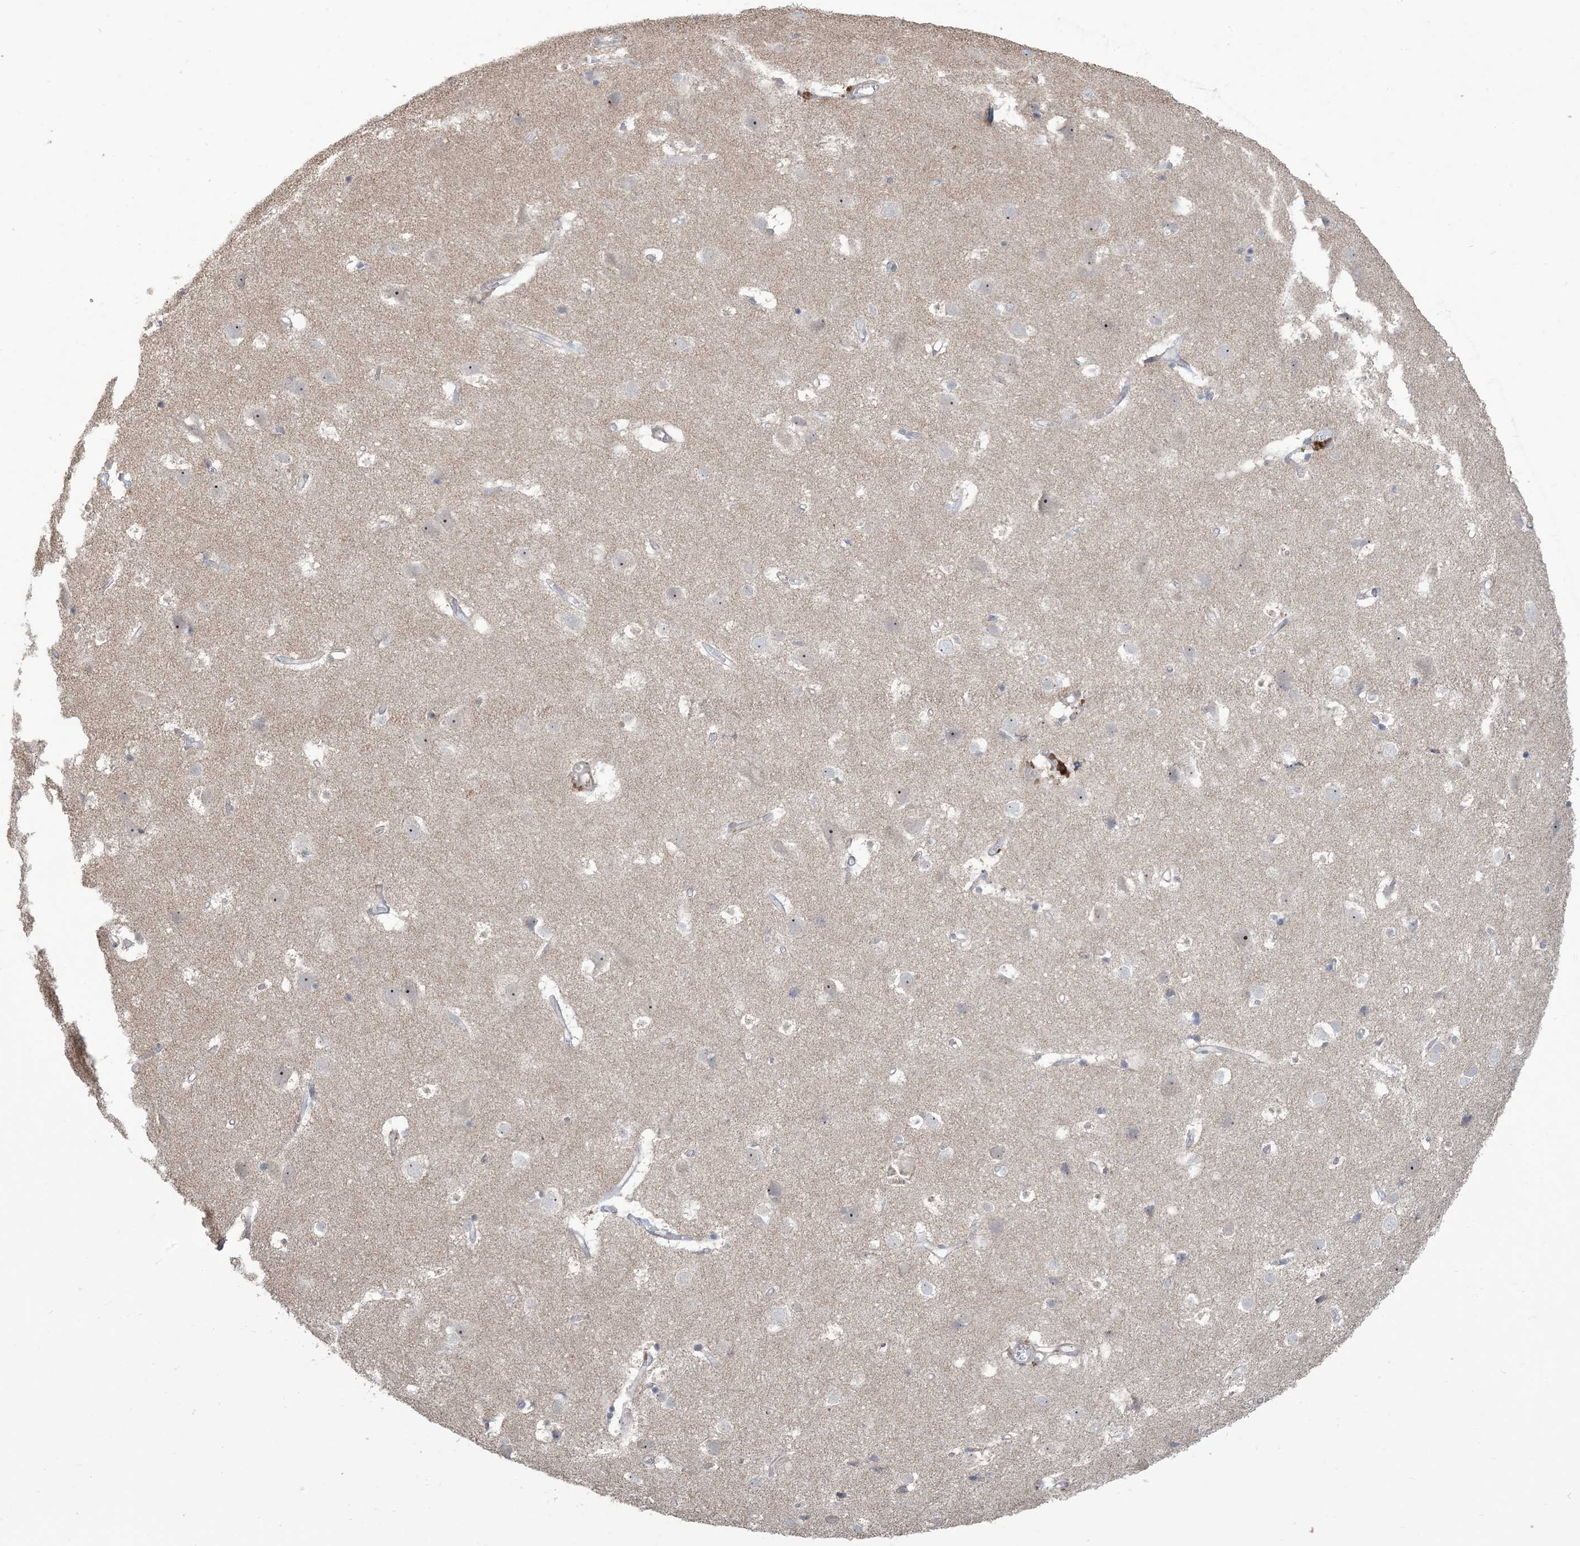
{"staining": {"intensity": "negative", "quantity": "none", "location": "none"}, "tissue": "cerebral cortex", "cell_type": "Endothelial cells", "image_type": "normal", "snomed": [{"axis": "morphology", "description": "Normal tissue, NOS"}, {"axis": "topography", "description": "Cerebral cortex"}], "caption": "DAB (3,3'-diaminobenzidine) immunohistochemical staining of benign human cerebral cortex displays no significant positivity in endothelial cells.", "gene": "KLHL18", "patient": {"sex": "male", "age": 54}}